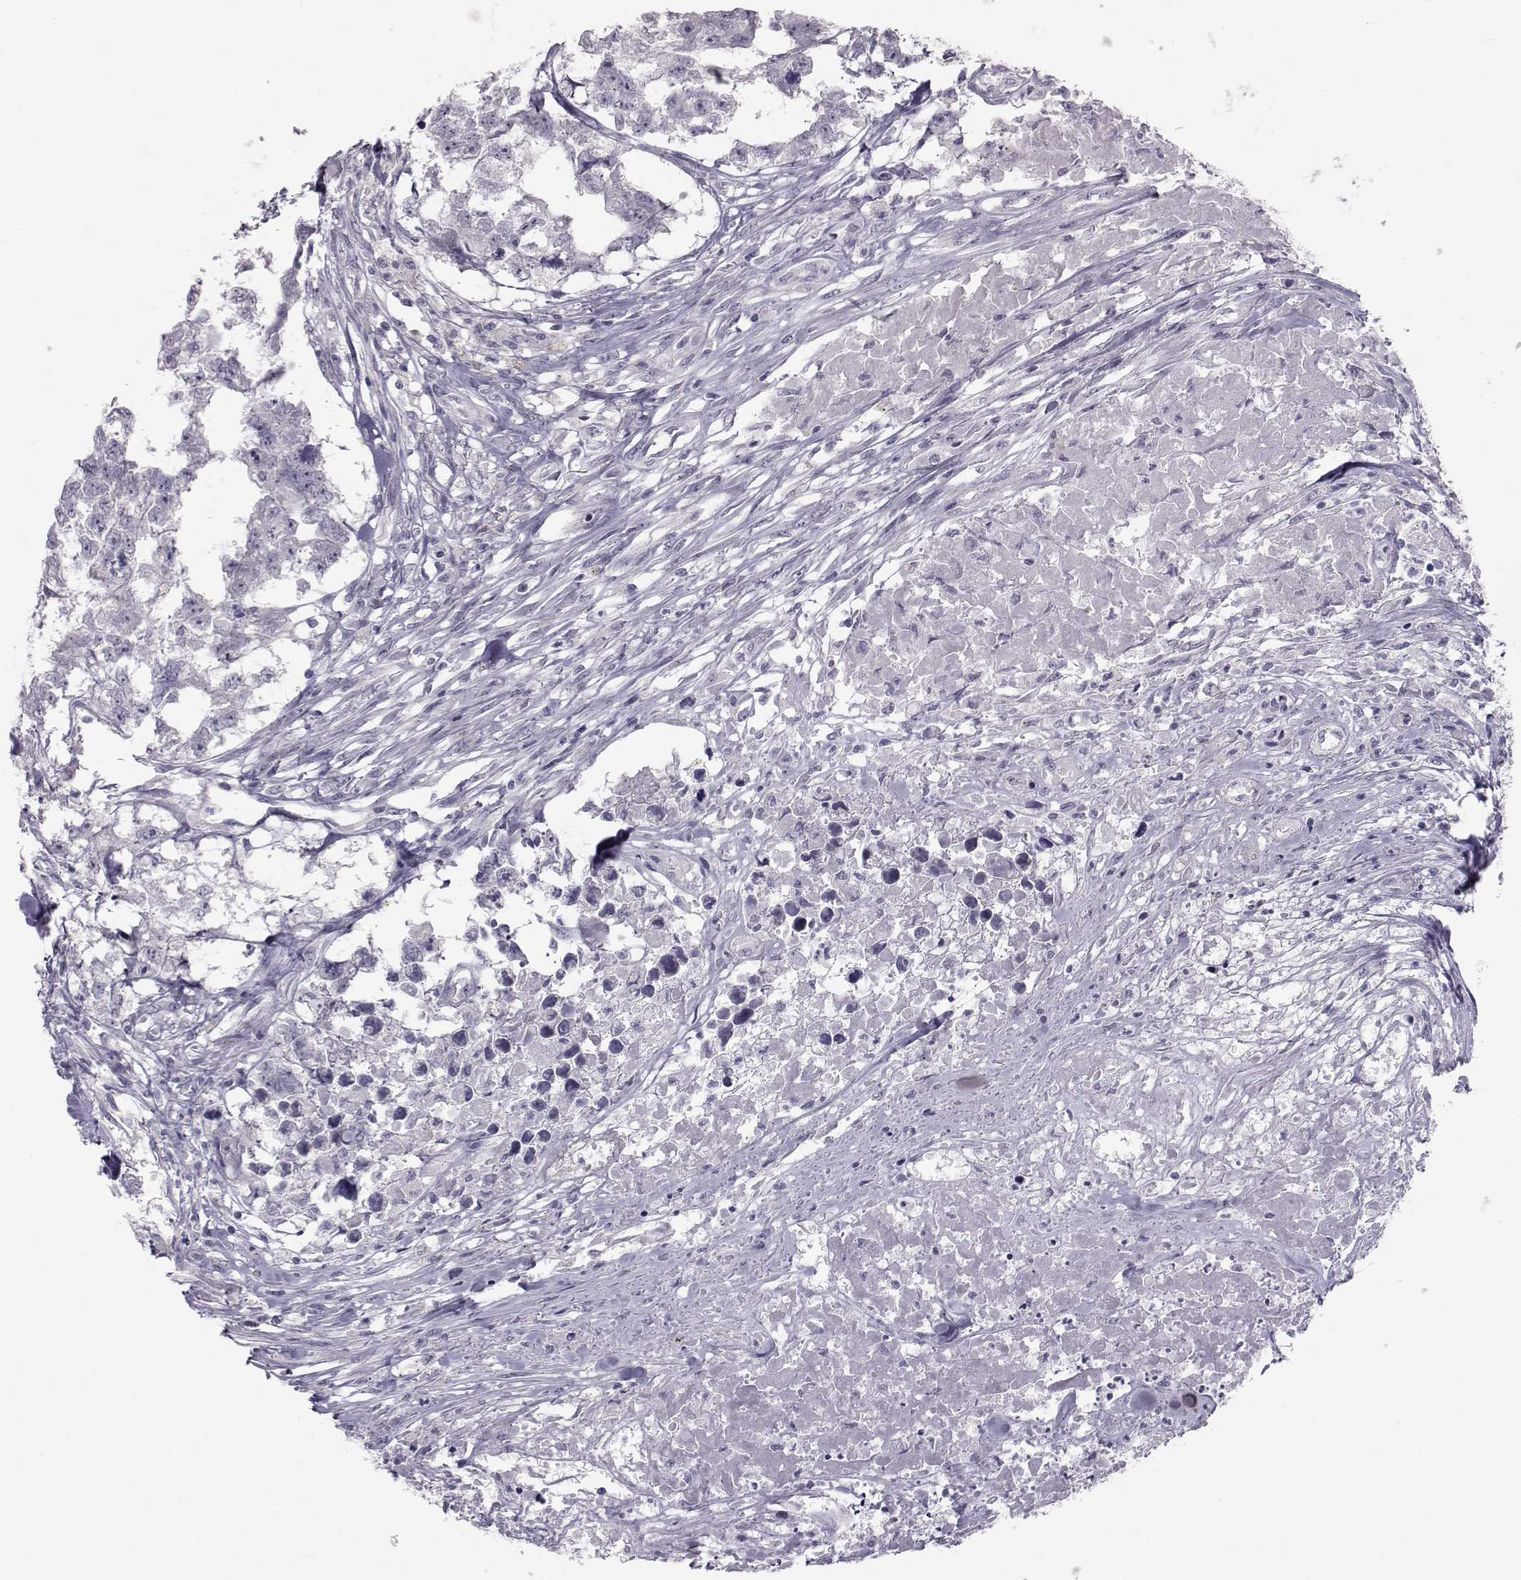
{"staining": {"intensity": "negative", "quantity": "none", "location": "none"}, "tissue": "testis cancer", "cell_type": "Tumor cells", "image_type": "cancer", "snomed": [{"axis": "morphology", "description": "Carcinoma, Embryonal, NOS"}, {"axis": "morphology", "description": "Teratoma, malignant, NOS"}, {"axis": "topography", "description": "Testis"}], "caption": "A photomicrograph of human malignant teratoma (testis) is negative for staining in tumor cells. (Stains: DAB immunohistochemistry with hematoxylin counter stain, Microscopy: brightfield microscopy at high magnification).", "gene": "GARIN3", "patient": {"sex": "male", "age": 44}}